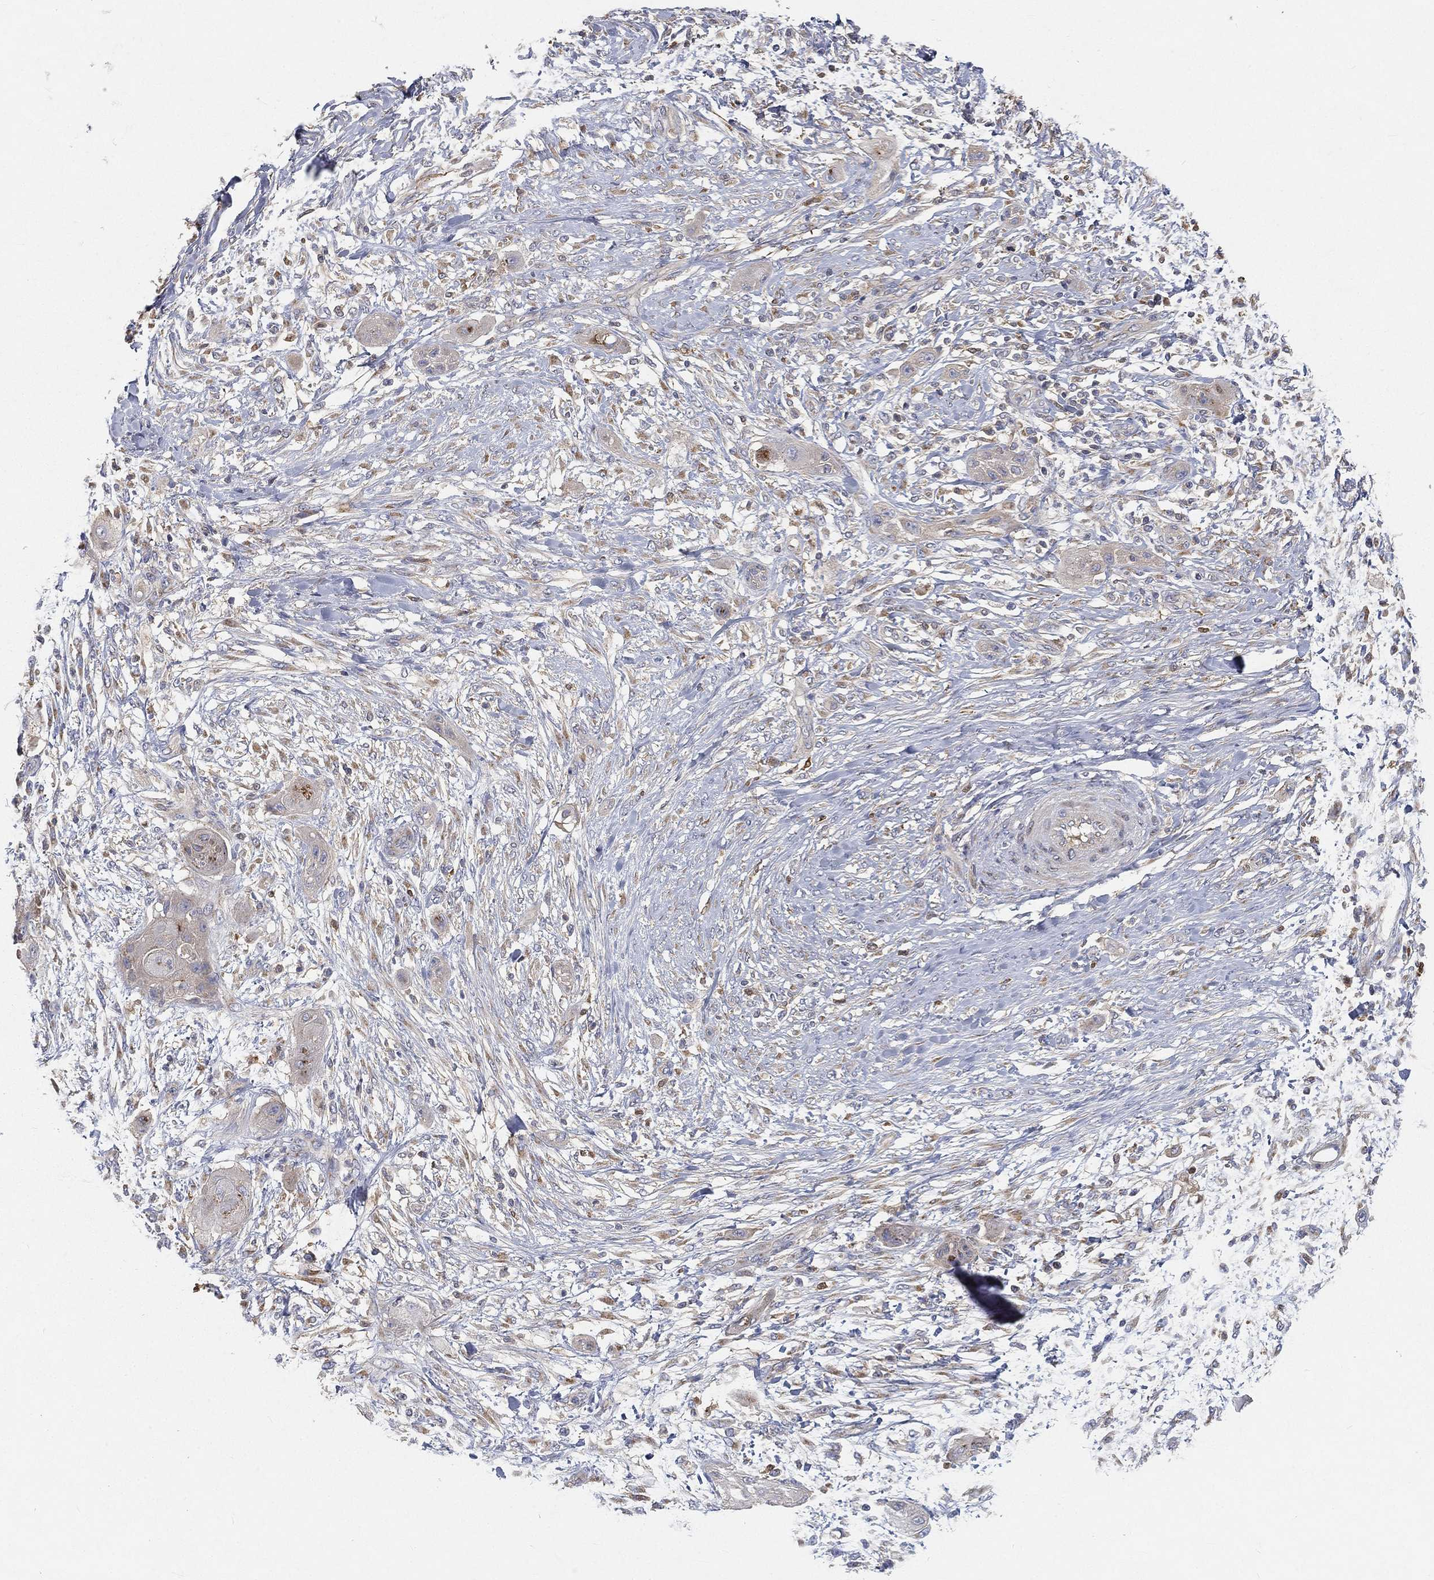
{"staining": {"intensity": "negative", "quantity": "none", "location": "none"}, "tissue": "skin cancer", "cell_type": "Tumor cells", "image_type": "cancer", "snomed": [{"axis": "morphology", "description": "Squamous cell carcinoma, NOS"}, {"axis": "topography", "description": "Skin"}], "caption": "A micrograph of human skin cancer (squamous cell carcinoma) is negative for staining in tumor cells.", "gene": "CTSL", "patient": {"sex": "male", "age": 62}}